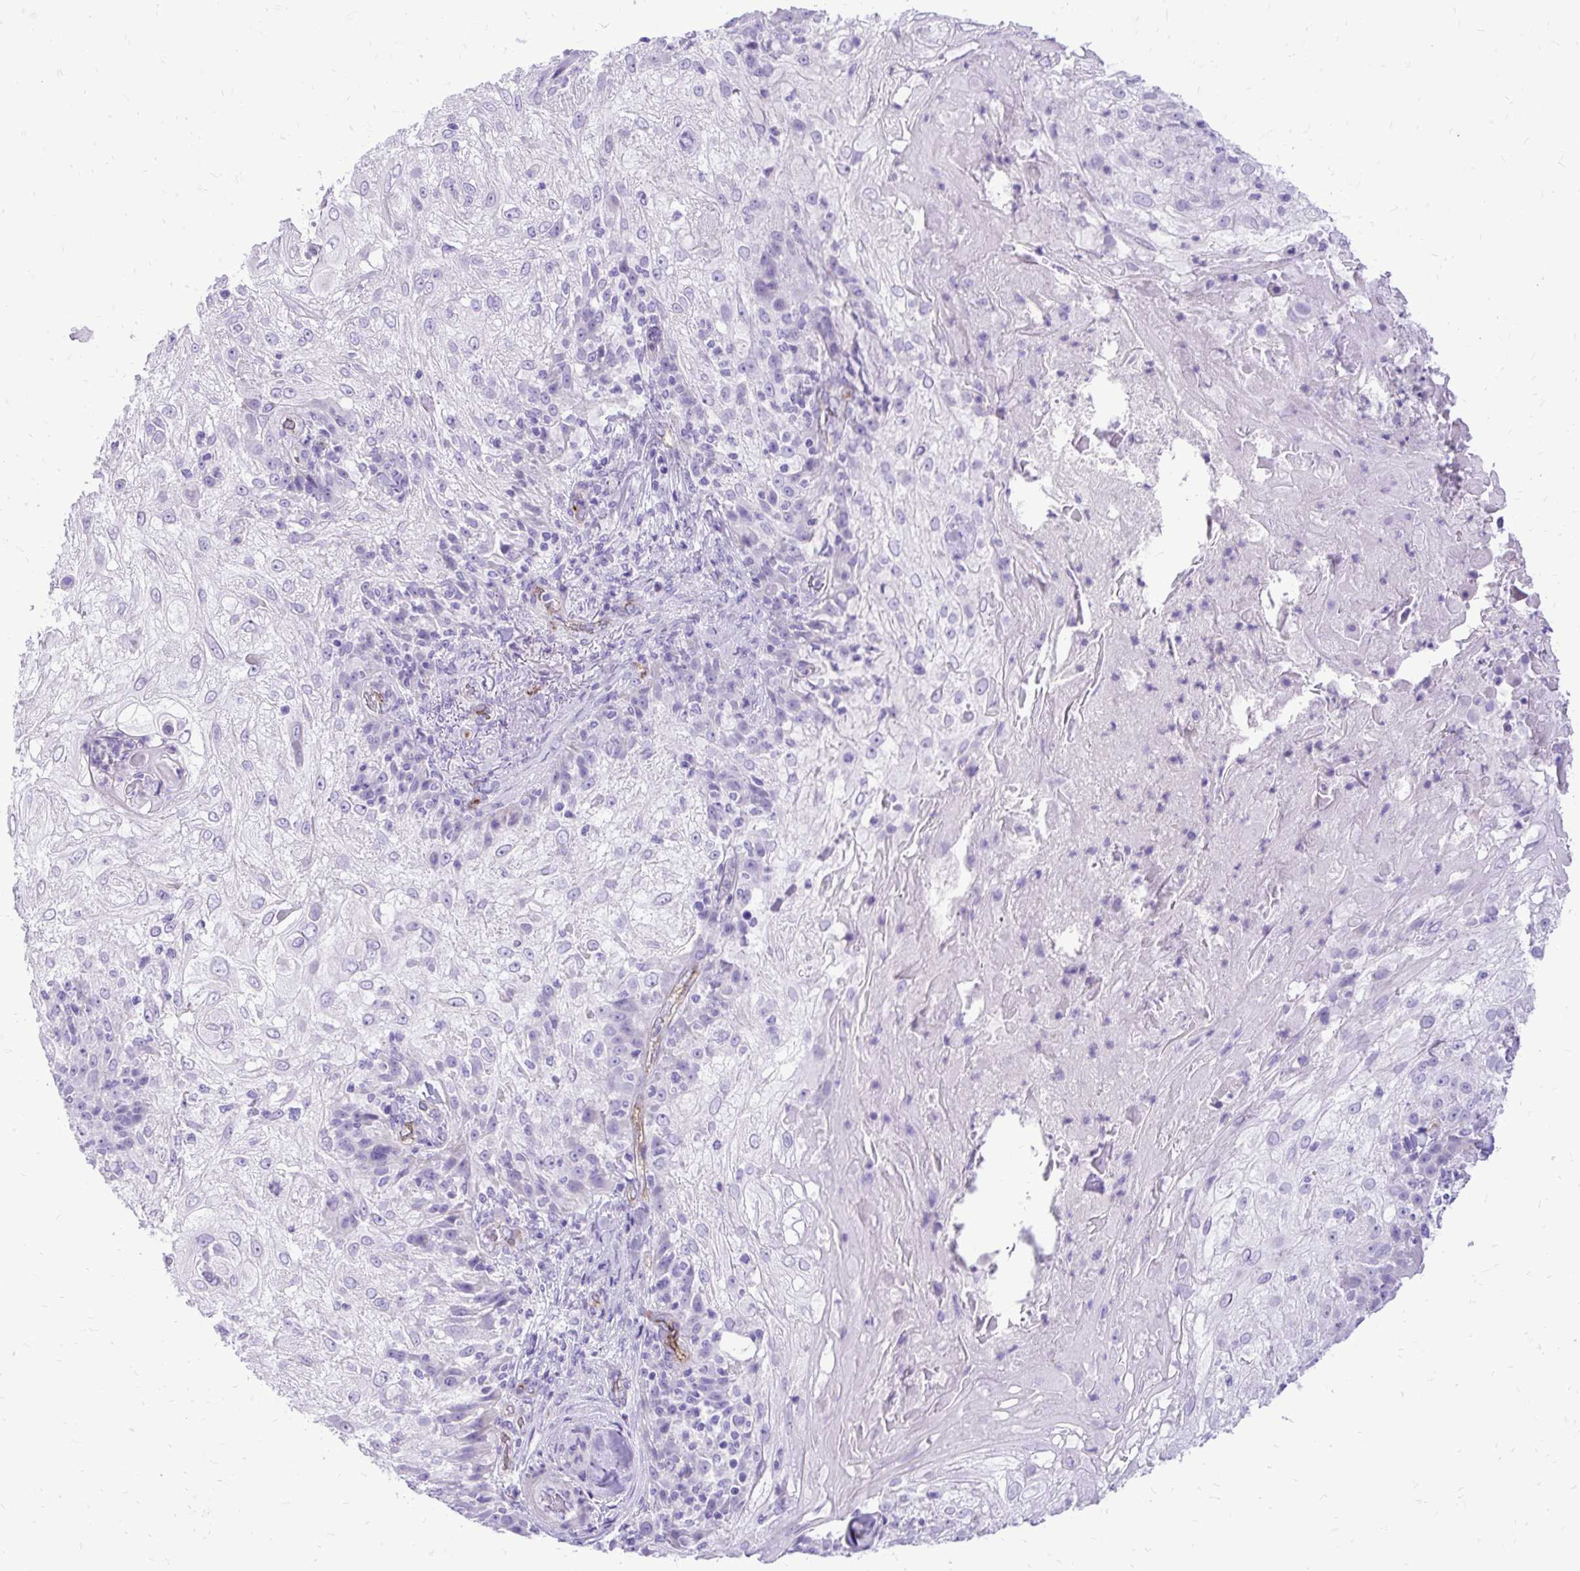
{"staining": {"intensity": "negative", "quantity": "none", "location": "none"}, "tissue": "skin cancer", "cell_type": "Tumor cells", "image_type": "cancer", "snomed": [{"axis": "morphology", "description": "Normal tissue, NOS"}, {"axis": "morphology", "description": "Squamous cell carcinoma, NOS"}, {"axis": "topography", "description": "Skin"}], "caption": "An image of human skin cancer is negative for staining in tumor cells.", "gene": "PELI3", "patient": {"sex": "female", "age": 83}}